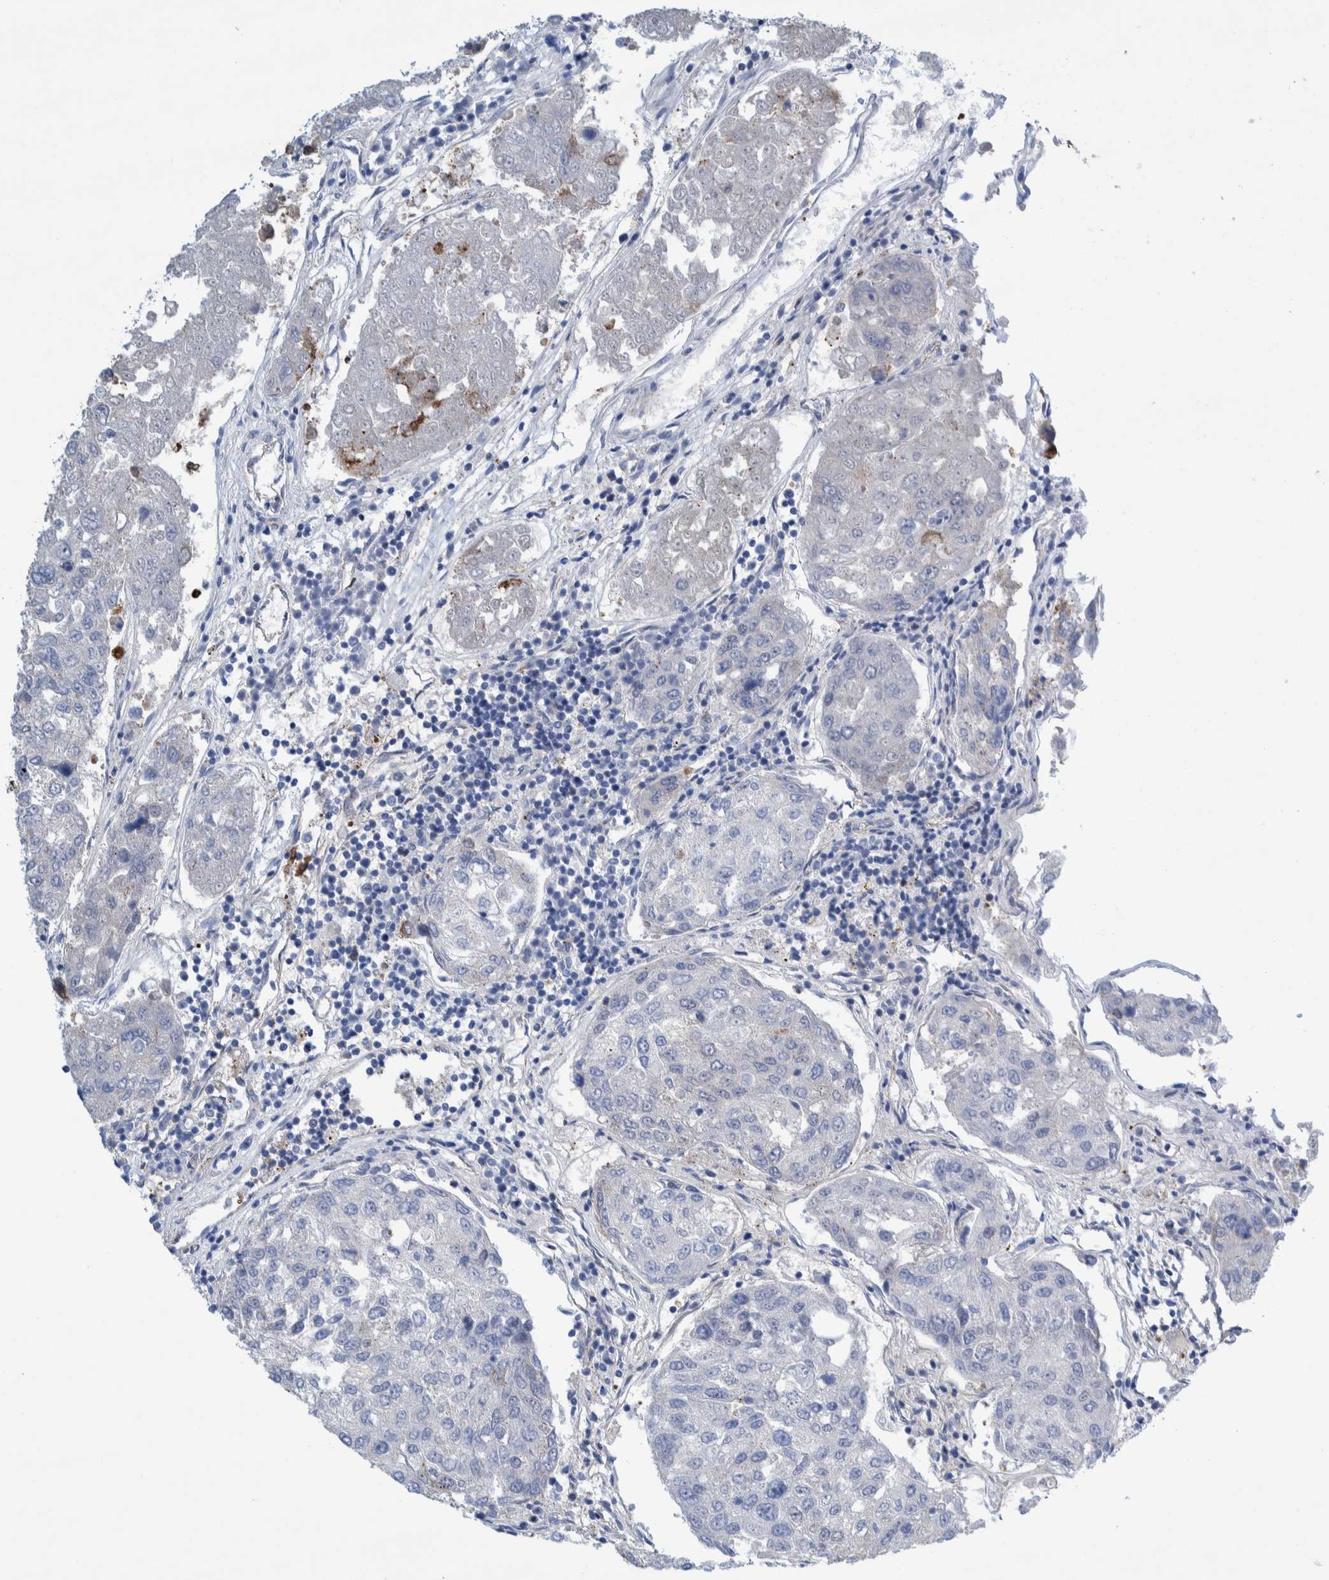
{"staining": {"intensity": "negative", "quantity": "none", "location": "none"}, "tissue": "urothelial cancer", "cell_type": "Tumor cells", "image_type": "cancer", "snomed": [{"axis": "morphology", "description": "Urothelial carcinoma, High grade"}, {"axis": "topography", "description": "Lymph node"}, {"axis": "topography", "description": "Urinary bladder"}], "caption": "There is no significant positivity in tumor cells of urothelial carcinoma (high-grade).", "gene": "THEM6", "patient": {"sex": "male", "age": 51}}